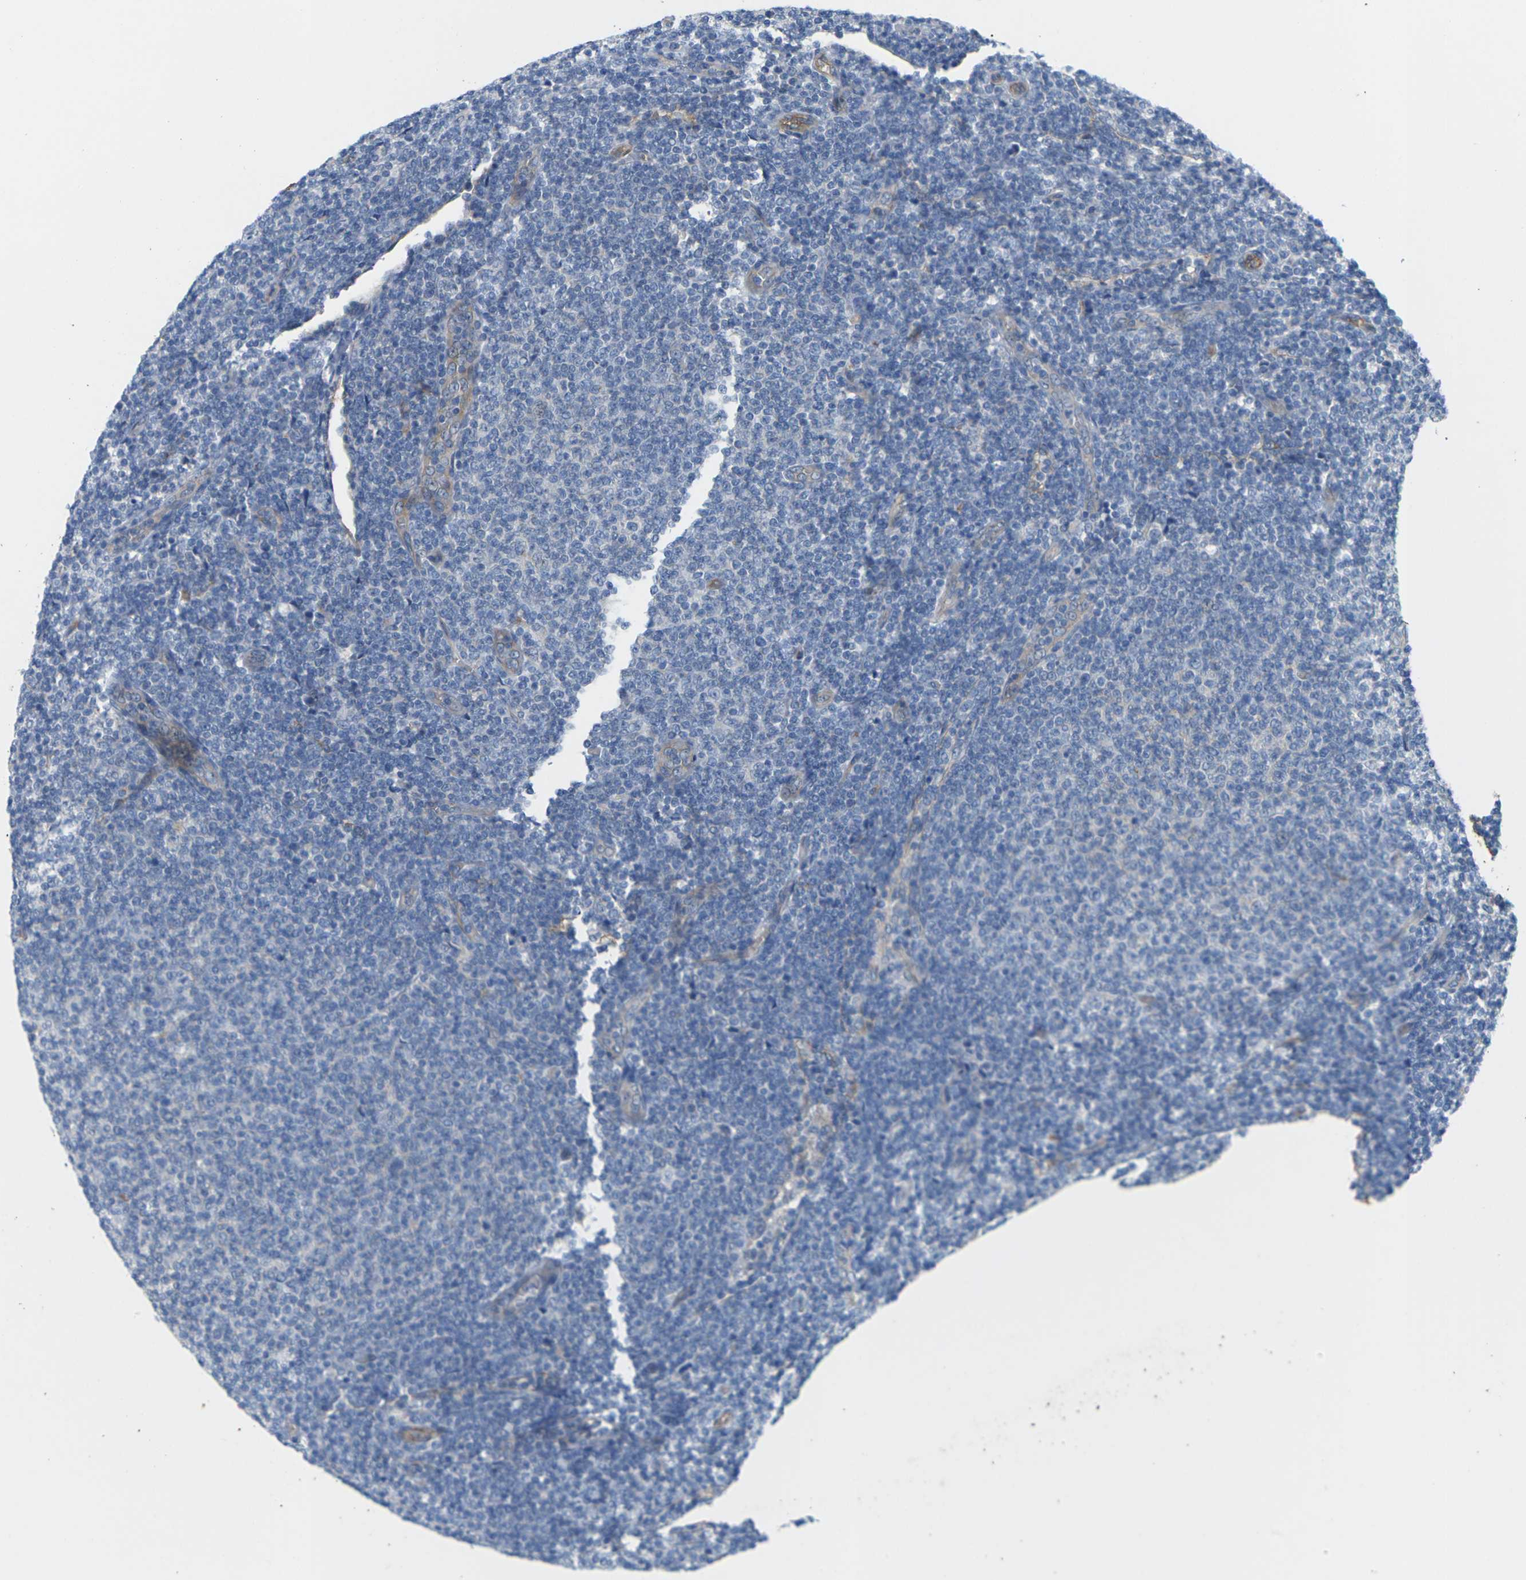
{"staining": {"intensity": "negative", "quantity": "none", "location": "none"}, "tissue": "lymphoma", "cell_type": "Tumor cells", "image_type": "cancer", "snomed": [{"axis": "morphology", "description": "Malignant lymphoma, non-Hodgkin's type, Low grade"}, {"axis": "topography", "description": "Lymph node"}], "caption": "Immunohistochemistry histopathology image of neoplastic tissue: lymphoma stained with DAB demonstrates no significant protein staining in tumor cells. (Stains: DAB immunohistochemistry with hematoxylin counter stain, Microscopy: brightfield microscopy at high magnification).", "gene": "ITGA5", "patient": {"sex": "male", "age": 66}}